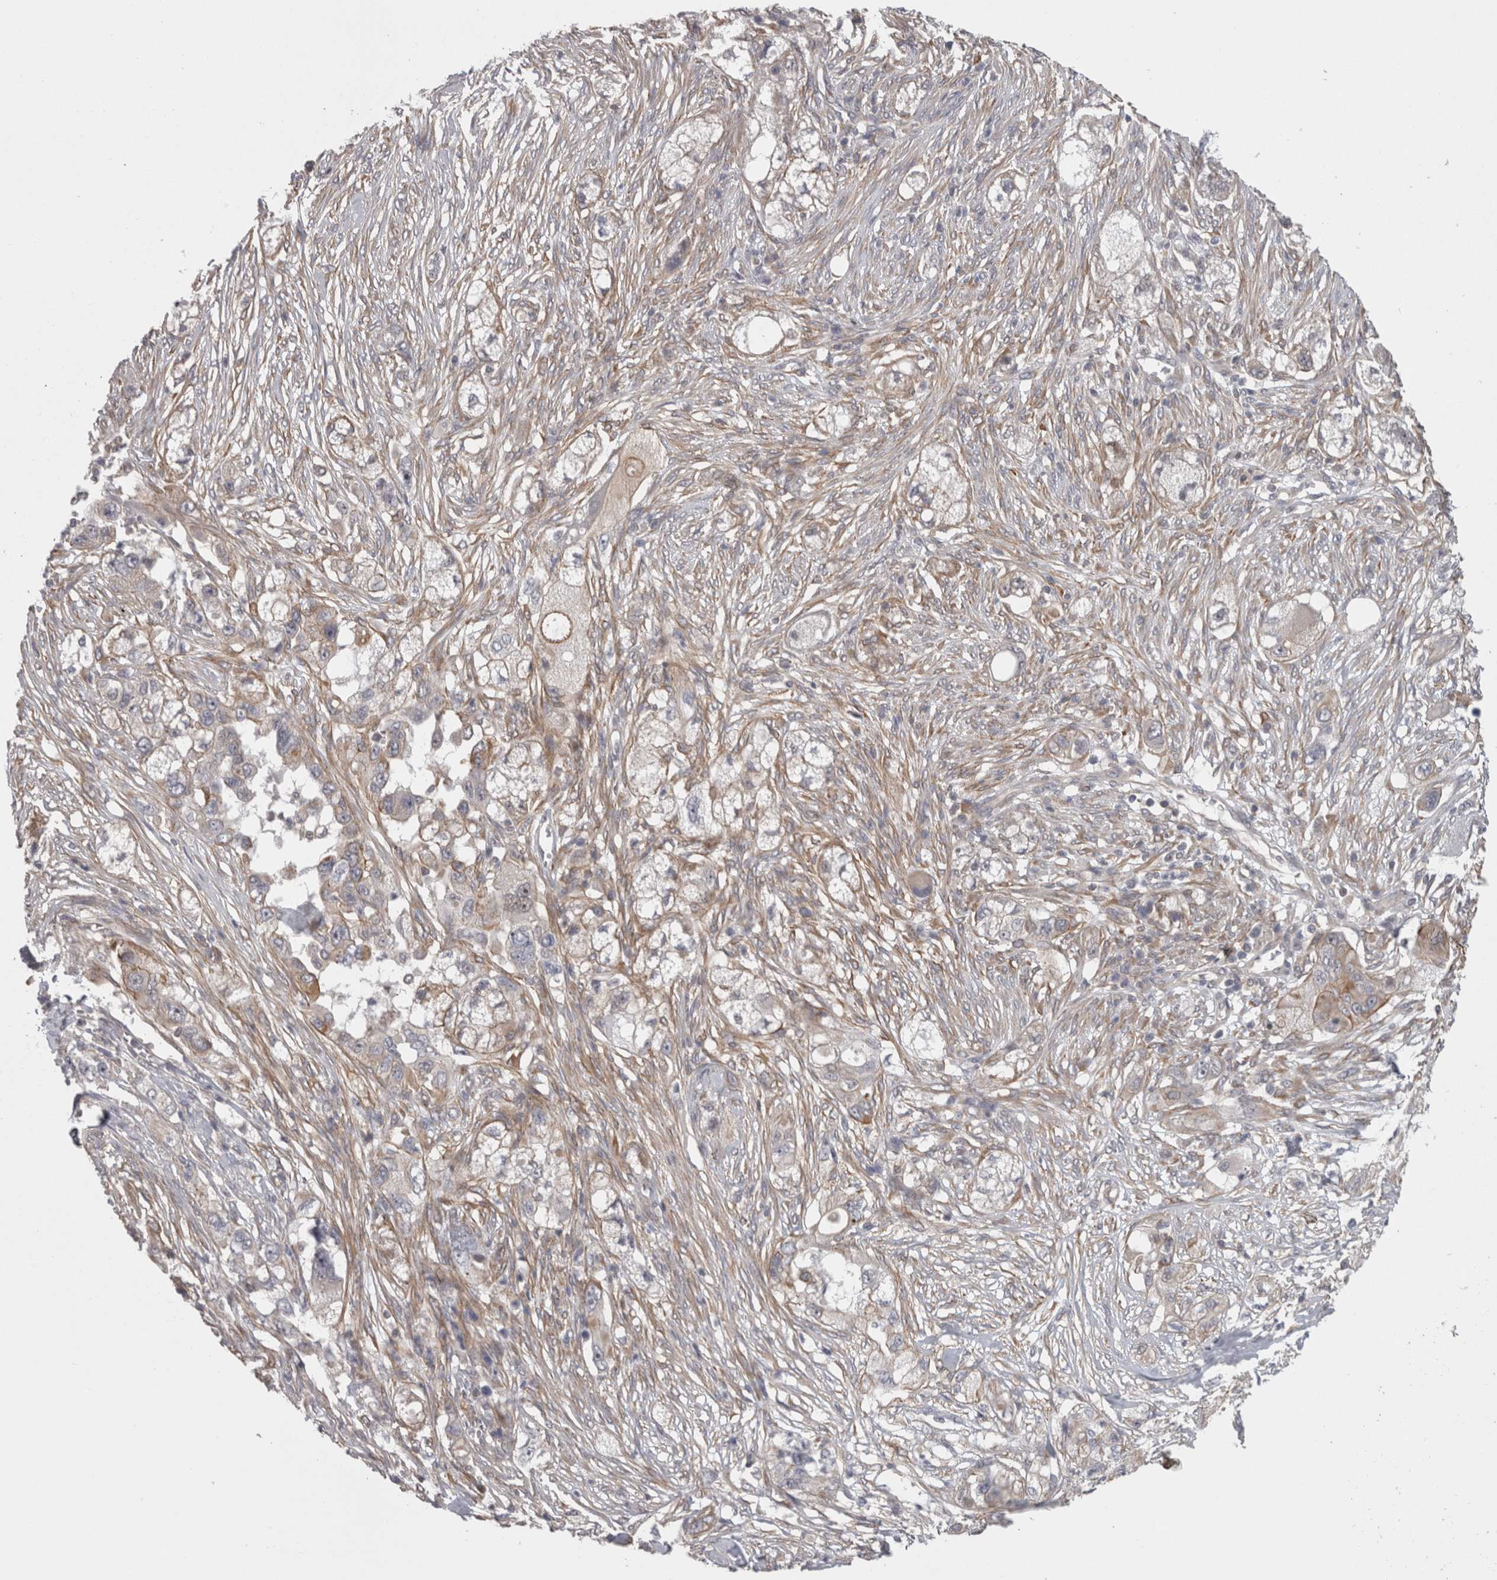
{"staining": {"intensity": "weak", "quantity": "<25%", "location": "cytoplasmic/membranous"}, "tissue": "pancreatic cancer", "cell_type": "Tumor cells", "image_type": "cancer", "snomed": [{"axis": "morphology", "description": "Adenocarcinoma, NOS"}, {"axis": "topography", "description": "Pancreas"}], "caption": "An IHC image of pancreatic cancer is shown. There is no staining in tumor cells of pancreatic cancer. (Immunohistochemistry, brightfield microscopy, high magnification).", "gene": "RMDN1", "patient": {"sex": "female", "age": 78}}